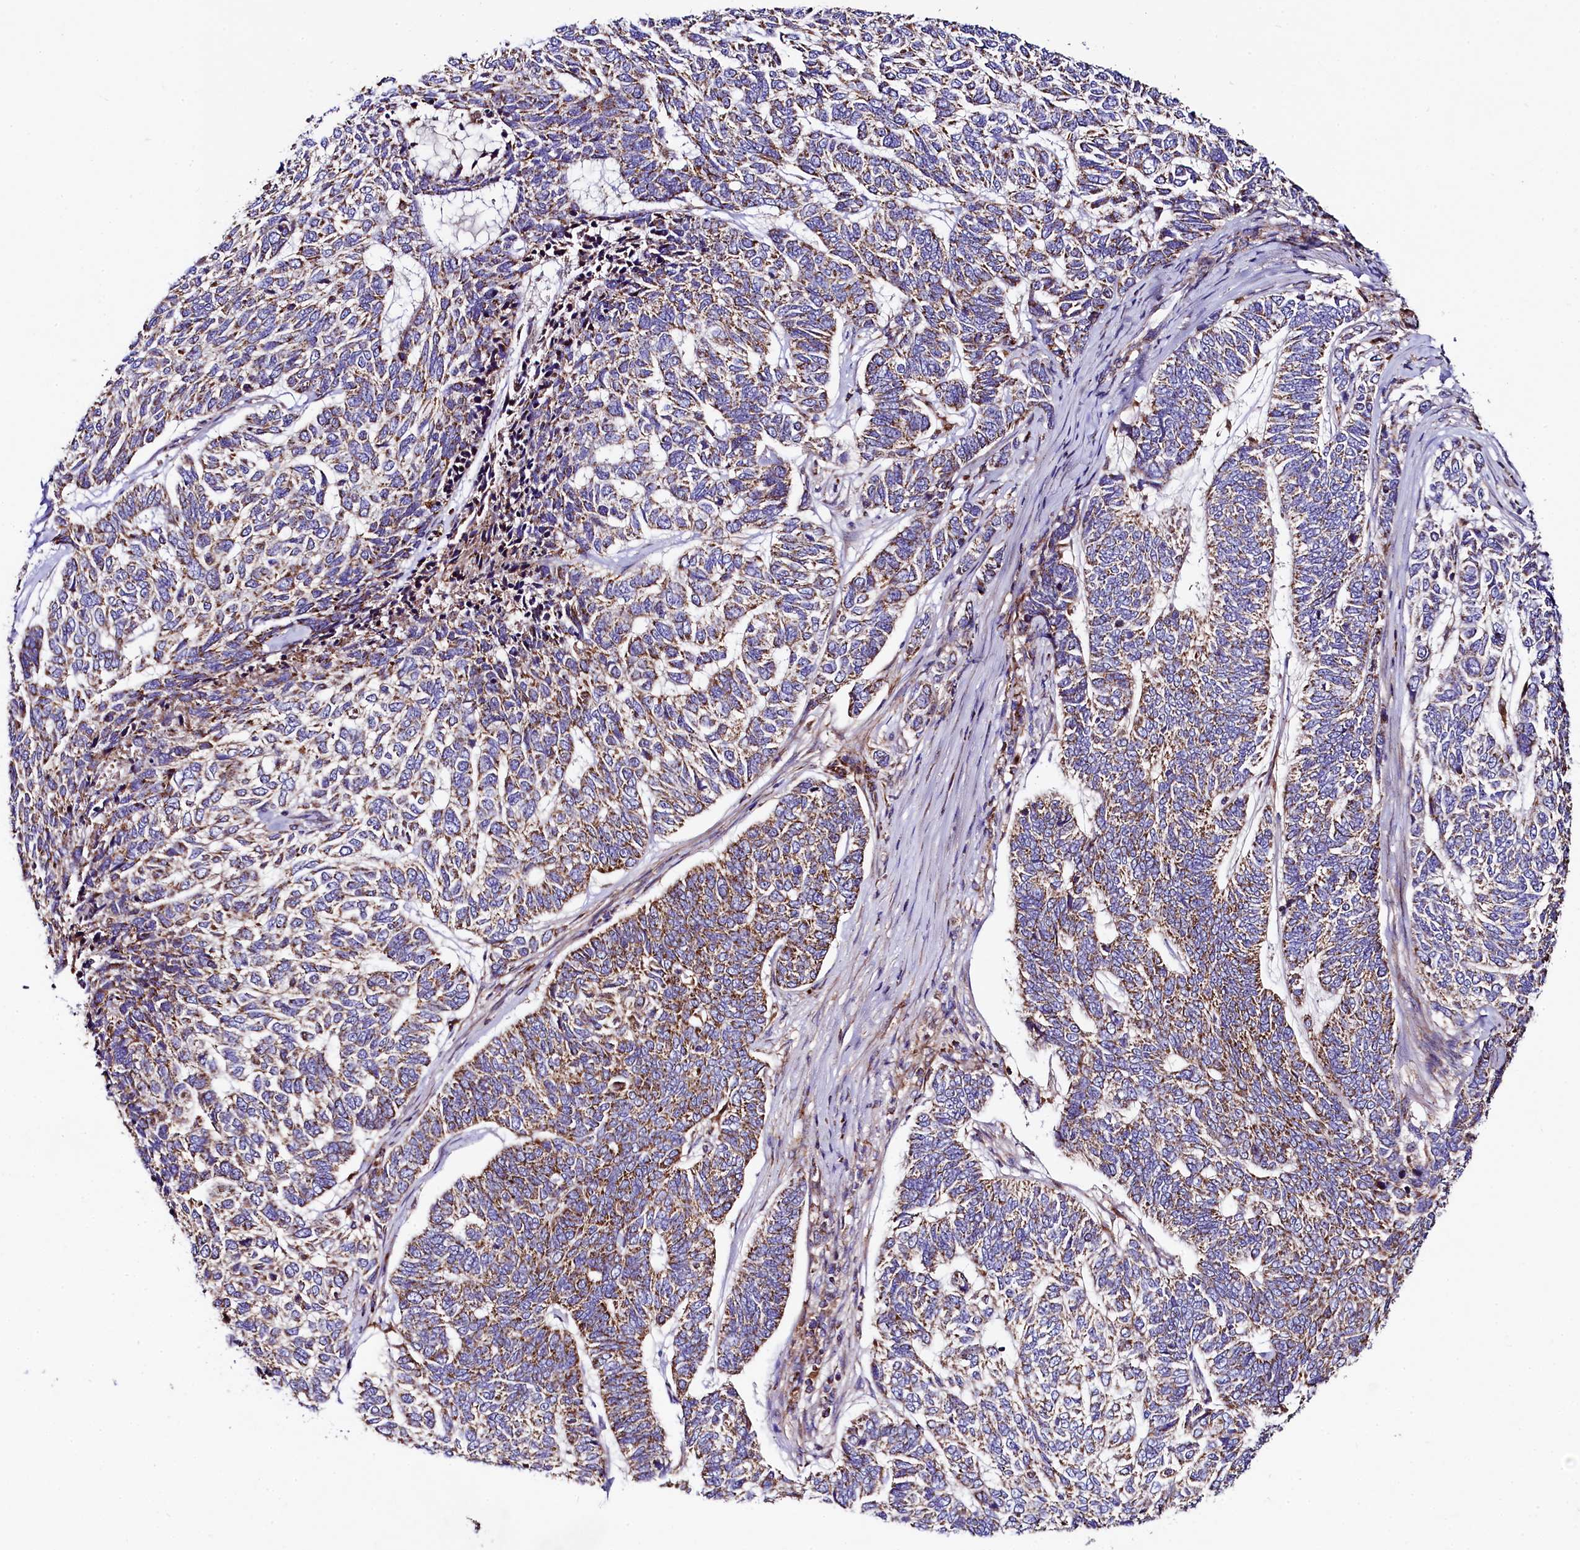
{"staining": {"intensity": "moderate", "quantity": "25%-75%", "location": "cytoplasmic/membranous"}, "tissue": "skin cancer", "cell_type": "Tumor cells", "image_type": "cancer", "snomed": [{"axis": "morphology", "description": "Basal cell carcinoma"}, {"axis": "topography", "description": "Skin"}], "caption": "DAB (3,3'-diaminobenzidine) immunohistochemical staining of basal cell carcinoma (skin) reveals moderate cytoplasmic/membranous protein positivity in approximately 25%-75% of tumor cells.", "gene": "CLYBL", "patient": {"sex": "female", "age": 65}}